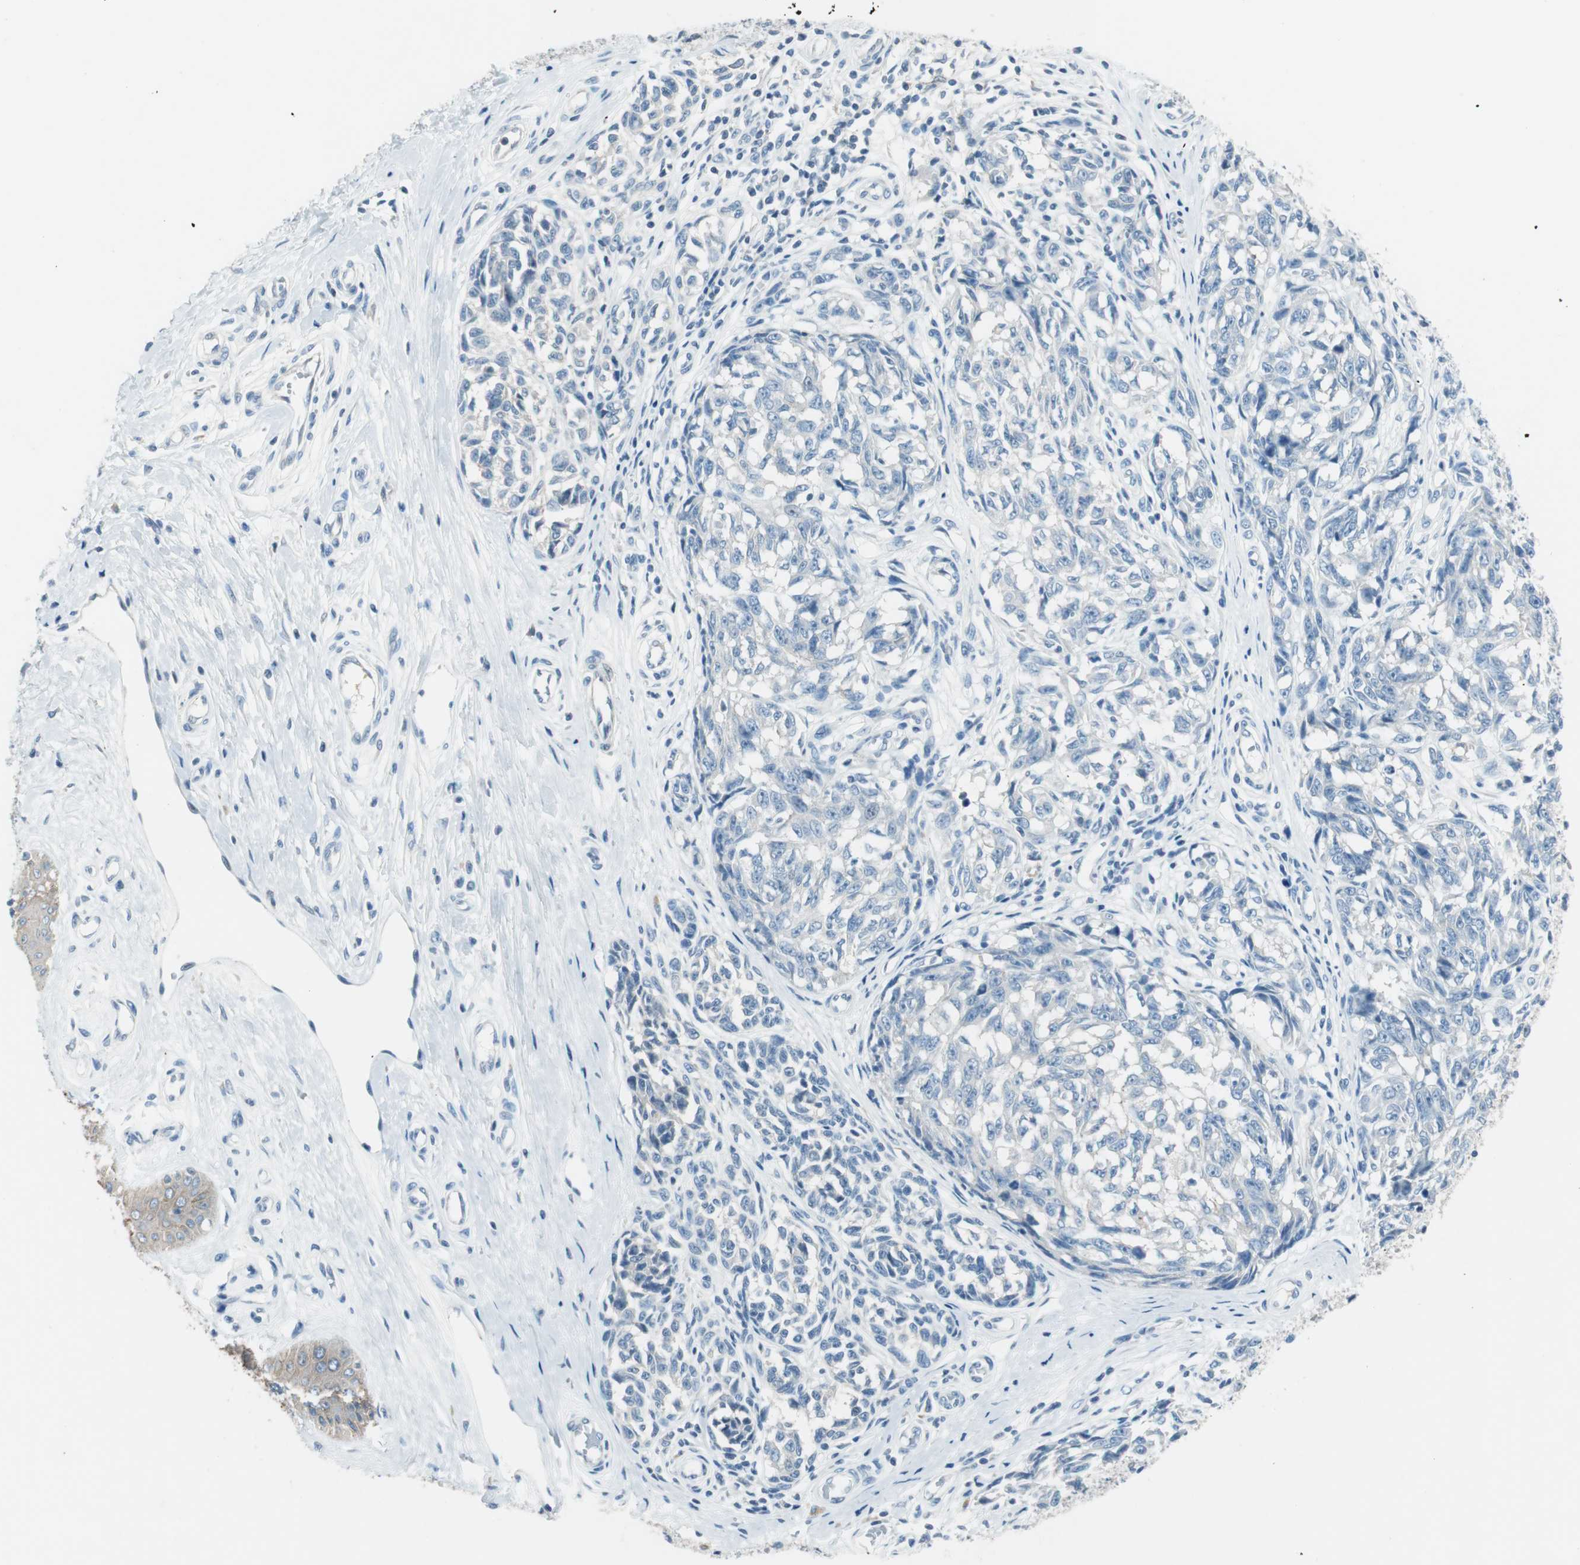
{"staining": {"intensity": "negative", "quantity": "none", "location": "none"}, "tissue": "melanoma", "cell_type": "Tumor cells", "image_type": "cancer", "snomed": [{"axis": "morphology", "description": "Malignant melanoma, NOS"}, {"axis": "topography", "description": "Skin"}], "caption": "A high-resolution micrograph shows immunohistochemistry (IHC) staining of melanoma, which reveals no significant staining in tumor cells. (DAB IHC visualized using brightfield microscopy, high magnification).", "gene": "GNAO1", "patient": {"sex": "female", "age": 64}}